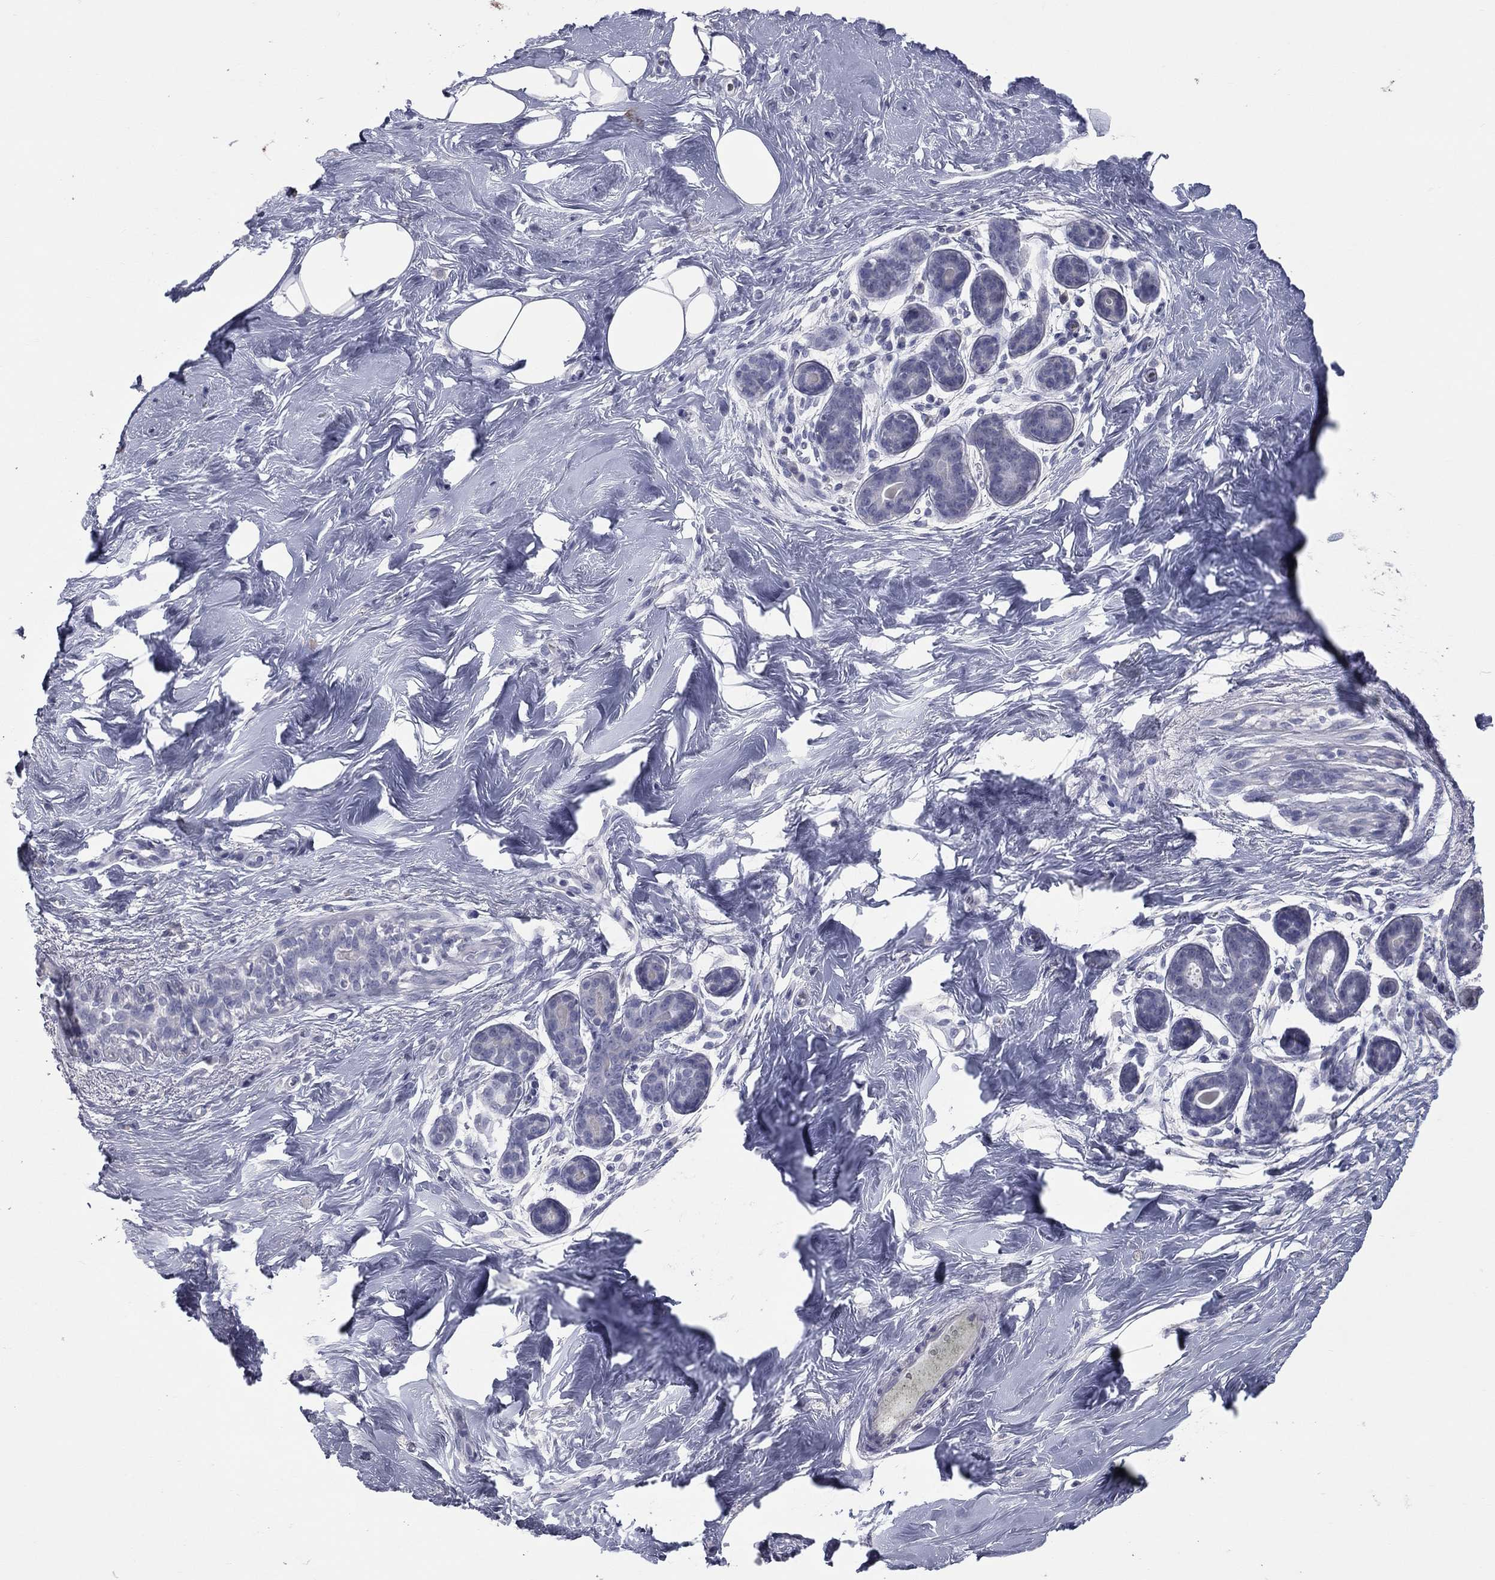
{"staining": {"intensity": "negative", "quantity": "none", "location": "none"}, "tissue": "breast", "cell_type": "Adipocytes", "image_type": "normal", "snomed": [{"axis": "morphology", "description": "Normal tissue, NOS"}, {"axis": "topography", "description": "Breast"}], "caption": "Immunohistochemistry image of benign human breast stained for a protein (brown), which displays no staining in adipocytes. (DAB immunohistochemistry (IHC), high magnification).", "gene": "ESX1", "patient": {"sex": "female", "age": 43}}